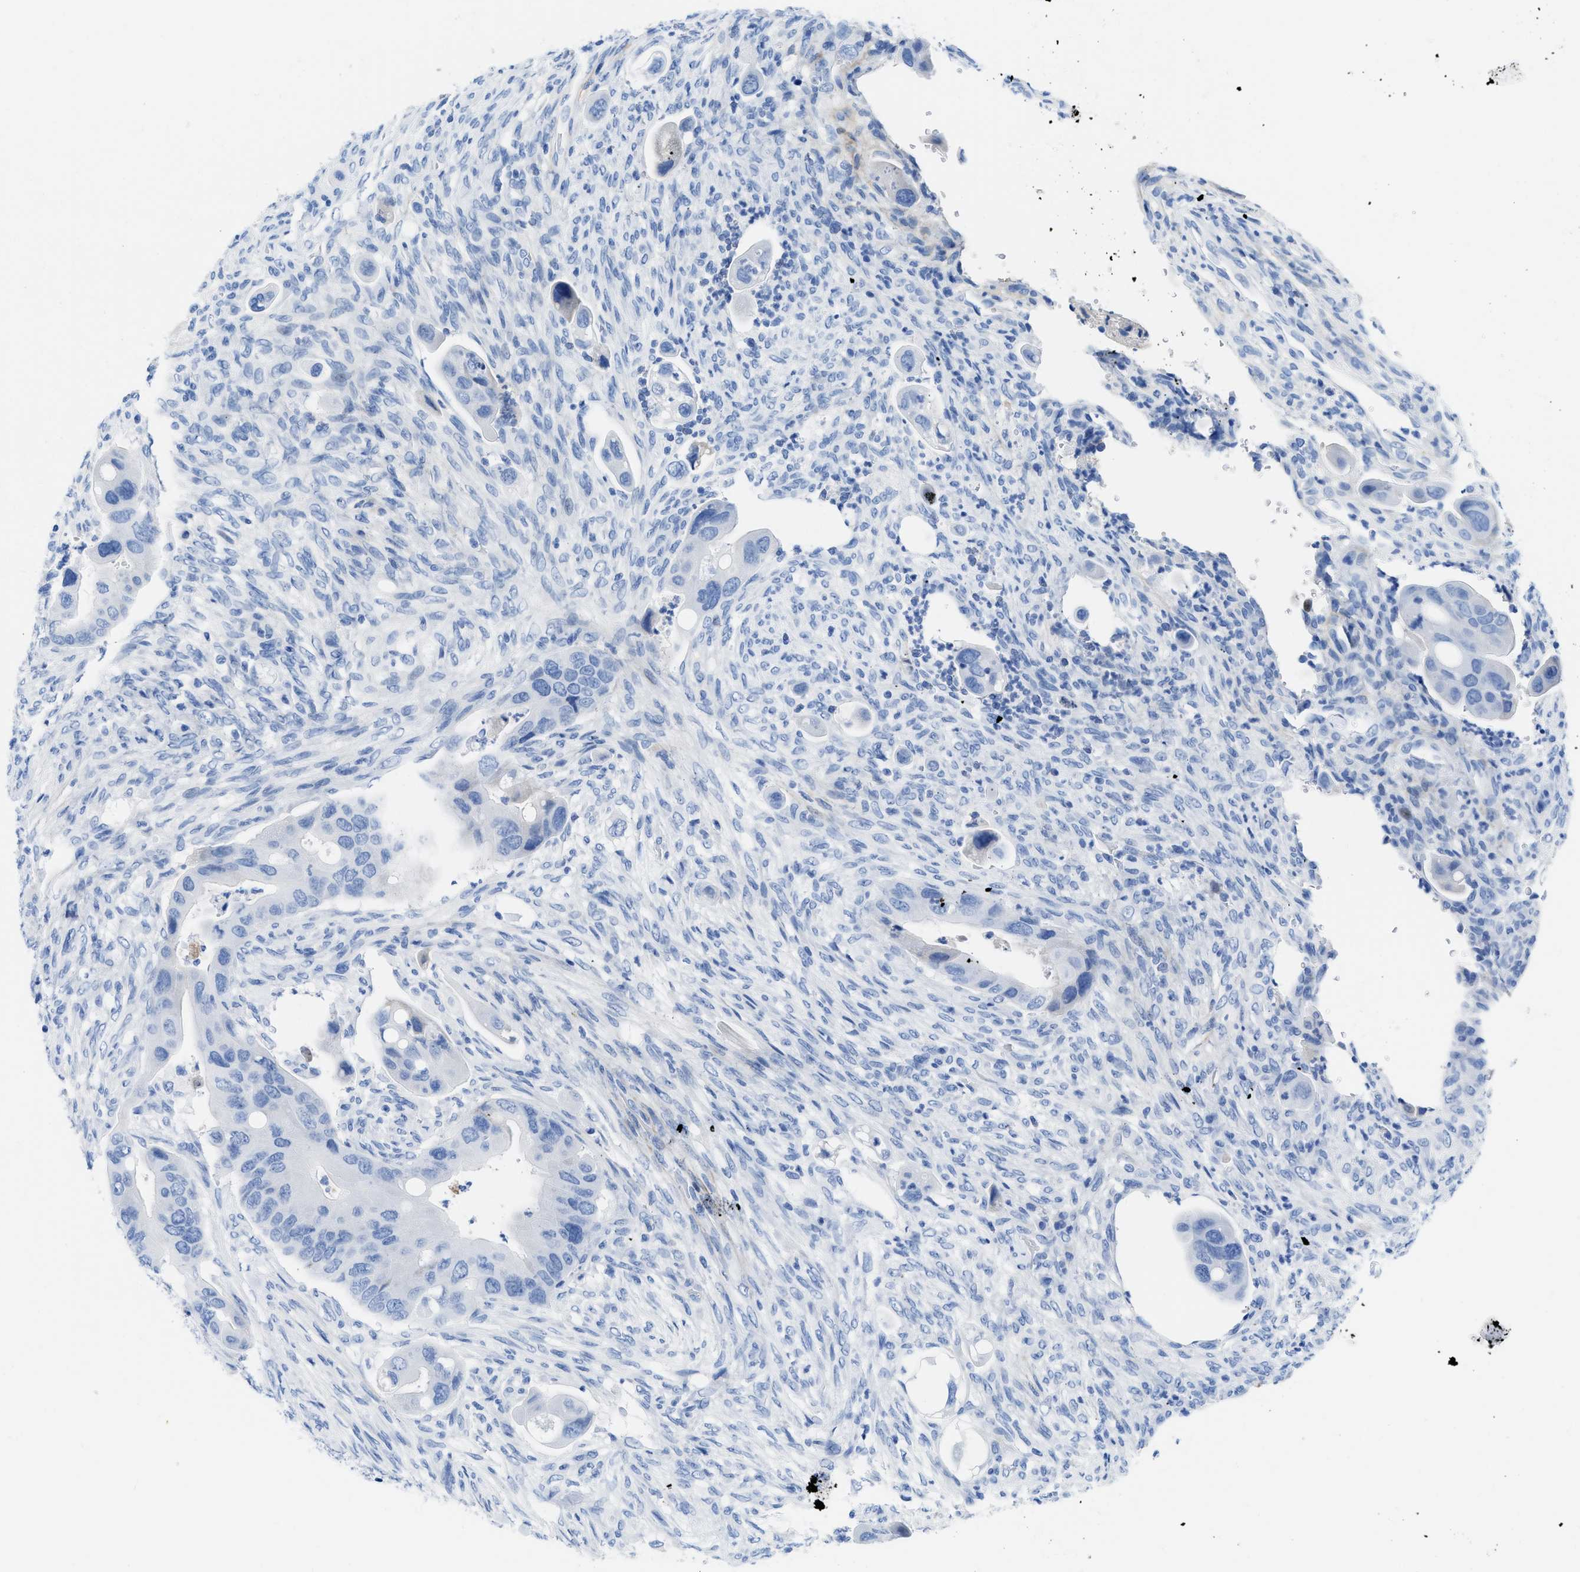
{"staining": {"intensity": "negative", "quantity": "none", "location": "none"}, "tissue": "colorectal cancer", "cell_type": "Tumor cells", "image_type": "cancer", "snomed": [{"axis": "morphology", "description": "Adenocarcinoma, NOS"}, {"axis": "topography", "description": "Rectum"}], "caption": "This is a histopathology image of immunohistochemistry staining of adenocarcinoma (colorectal), which shows no positivity in tumor cells. The staining is performed using DAB (3,3'-diaminobenzidine) brown chromogen with nuclei counter-stained in using hematoxylin.", "gene": "COL3A1", "patient": {"sex": "female", "age": 57}}